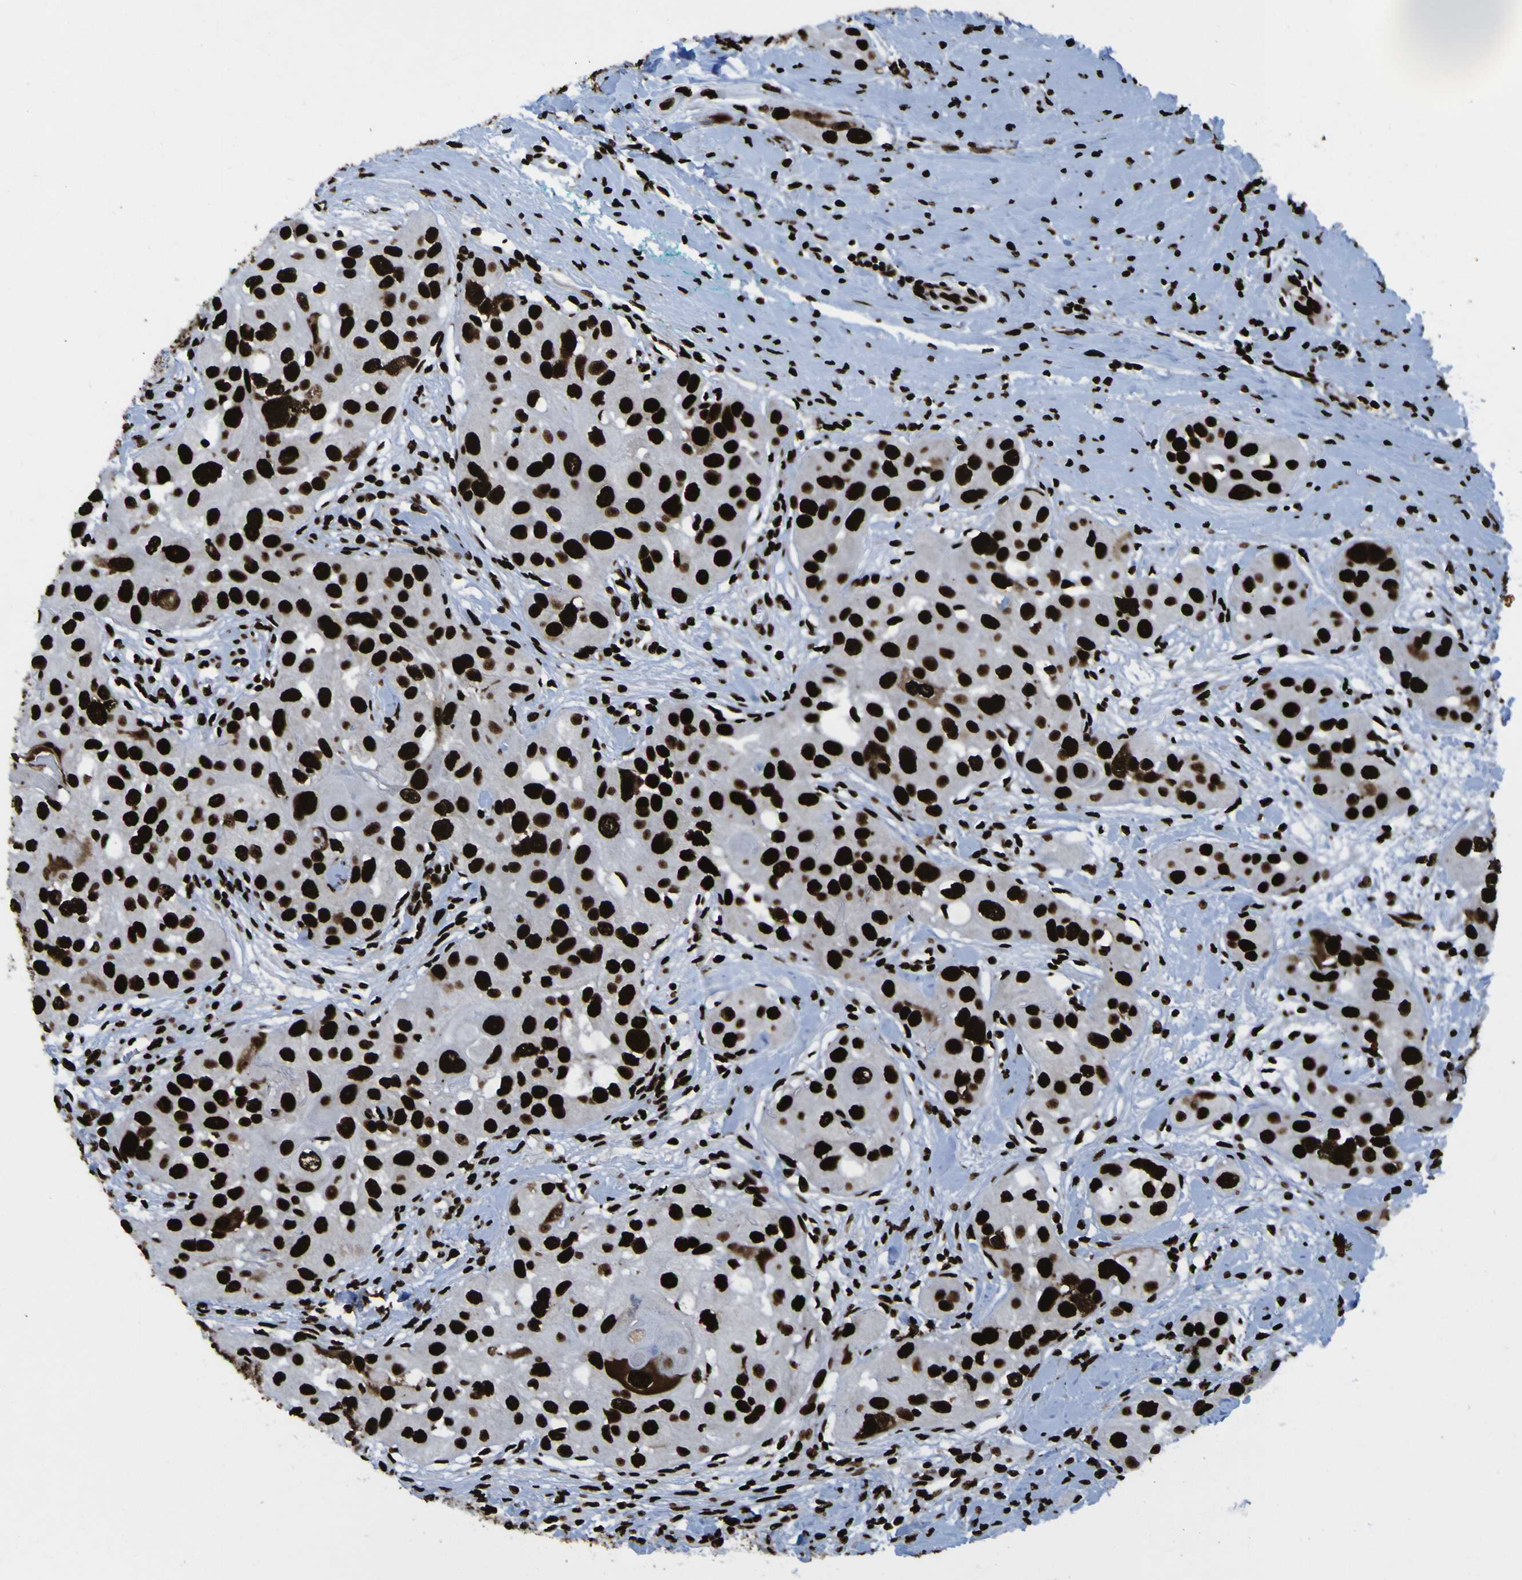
{"staining": {"intensity": "strong", "quantity": ">75%", "location": "nuclear"}, "tissue": "head and neck cancer", "cell_type": "Tumor cells", "image_type": "cancer", "snomed": [{"axis": "morphology", "description": "Normal tissue, NOS"}, {"axis": "morphology", "description": "Squamous cell carcinoma, NOS"}, {"axis": "topography", "description": "Skeletal muscle"}, {"axis": "topography", "description": "Head-Neck"}], "caption": "Immunohistochemistry (IHC) photomicrograph of neoplastic tissue: human head and neck cancer stained using immunohistochemistry exhibits high levels of strong protein expression localized specifically in the nuclear of tumor cells, appearing as a nuclear brown color.", "gene": "NPM1", "patient": {"sex": "male", "age": 51}}